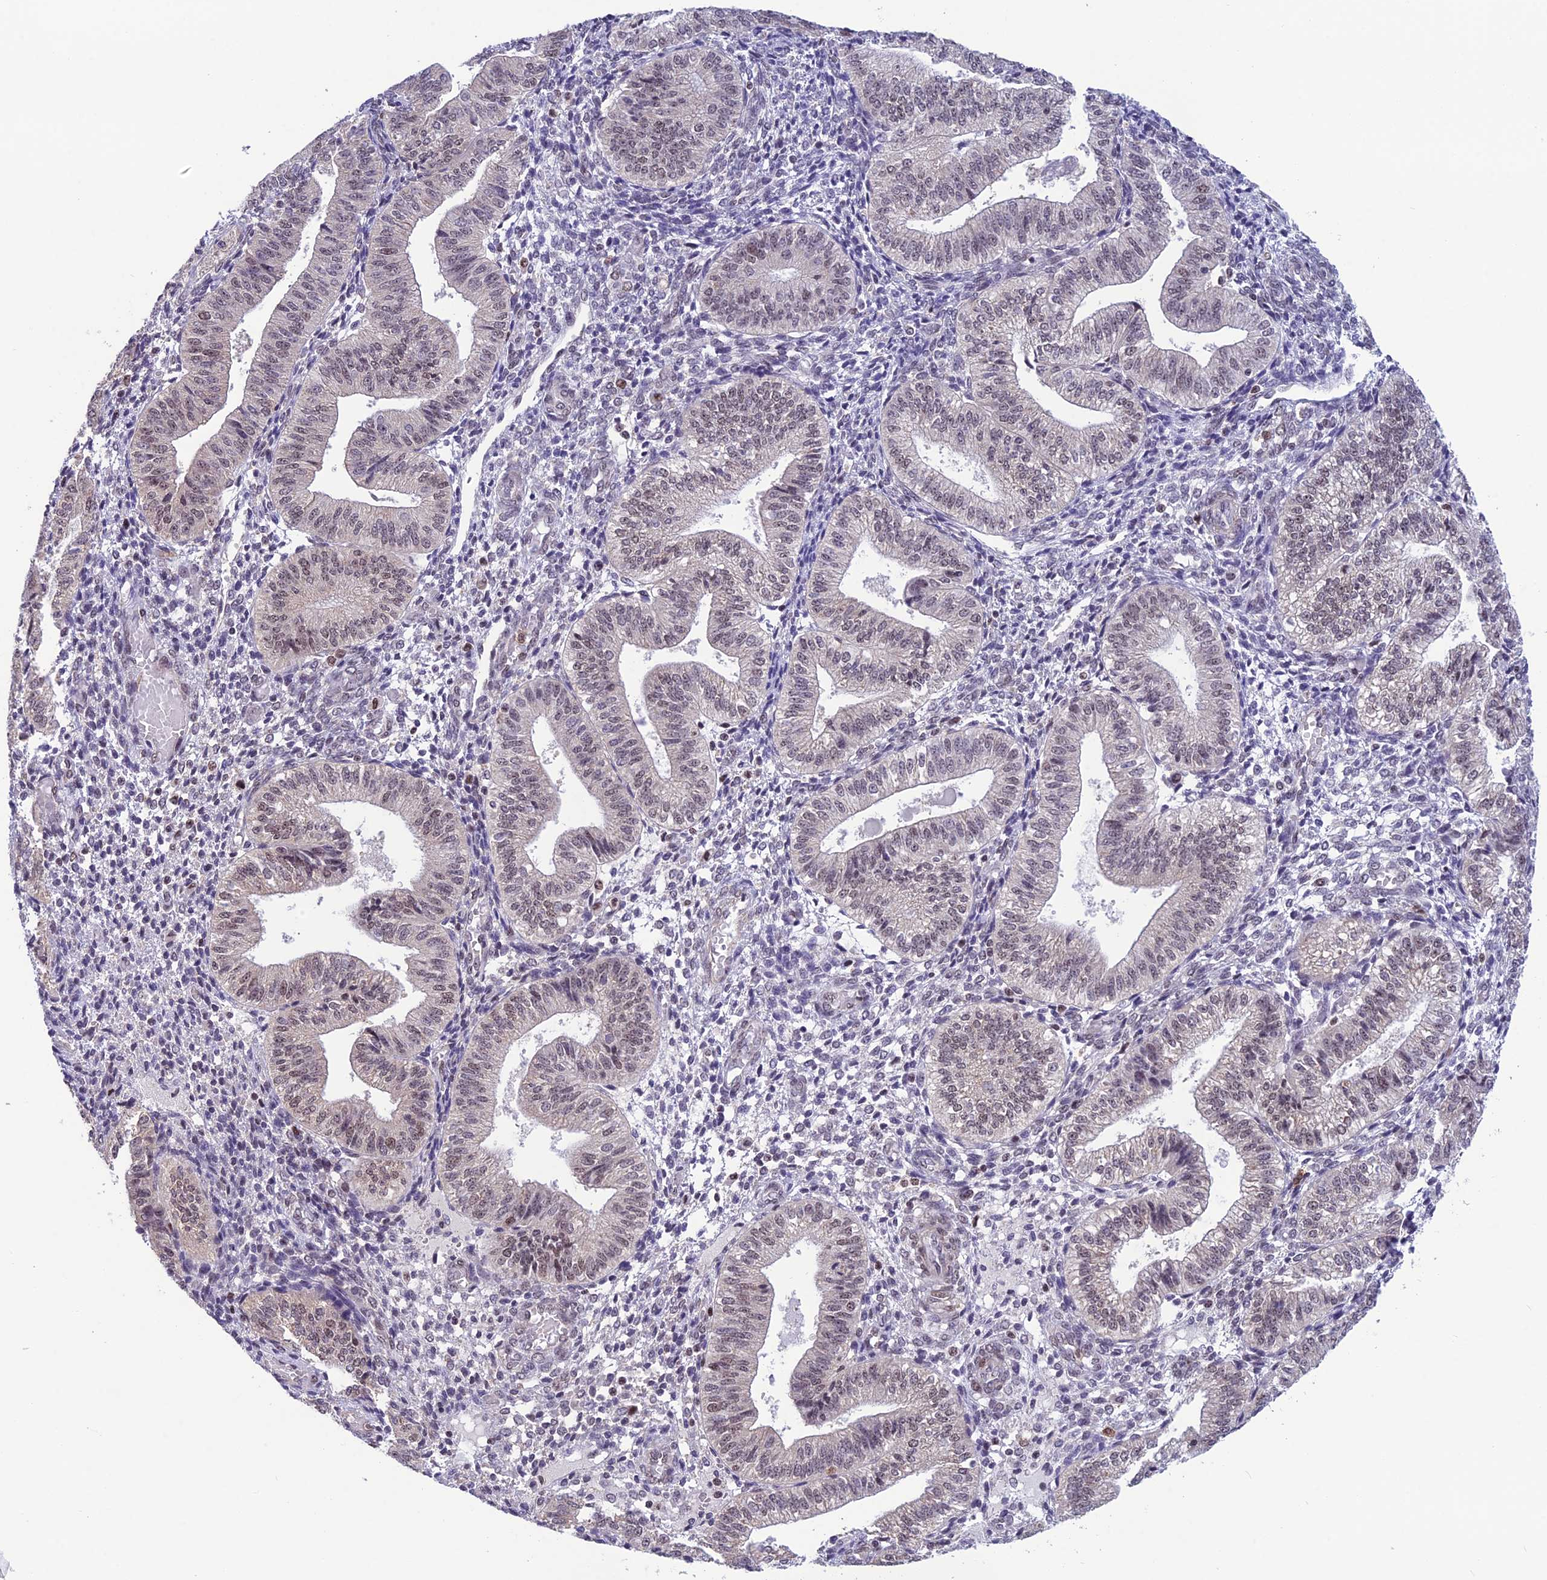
{"staining": {"intensity": "negative", "quantity": "none", "location": "none"}, "tissue": "endometrium", "cell_type": "Cells in endometrial stroma", "image_type": "normal", "snomed": [{"axis": "morphology", "description": "Normal tissue, NOS"}, {"axis": "topography", "description": "Endometrium"}], "caption": "Photomicrograph shows no significant protein expression in cells in endometrial stroma of benign endometrium.", "gene": "MIS12", "patient": {"sex": "female", "age": 34}}